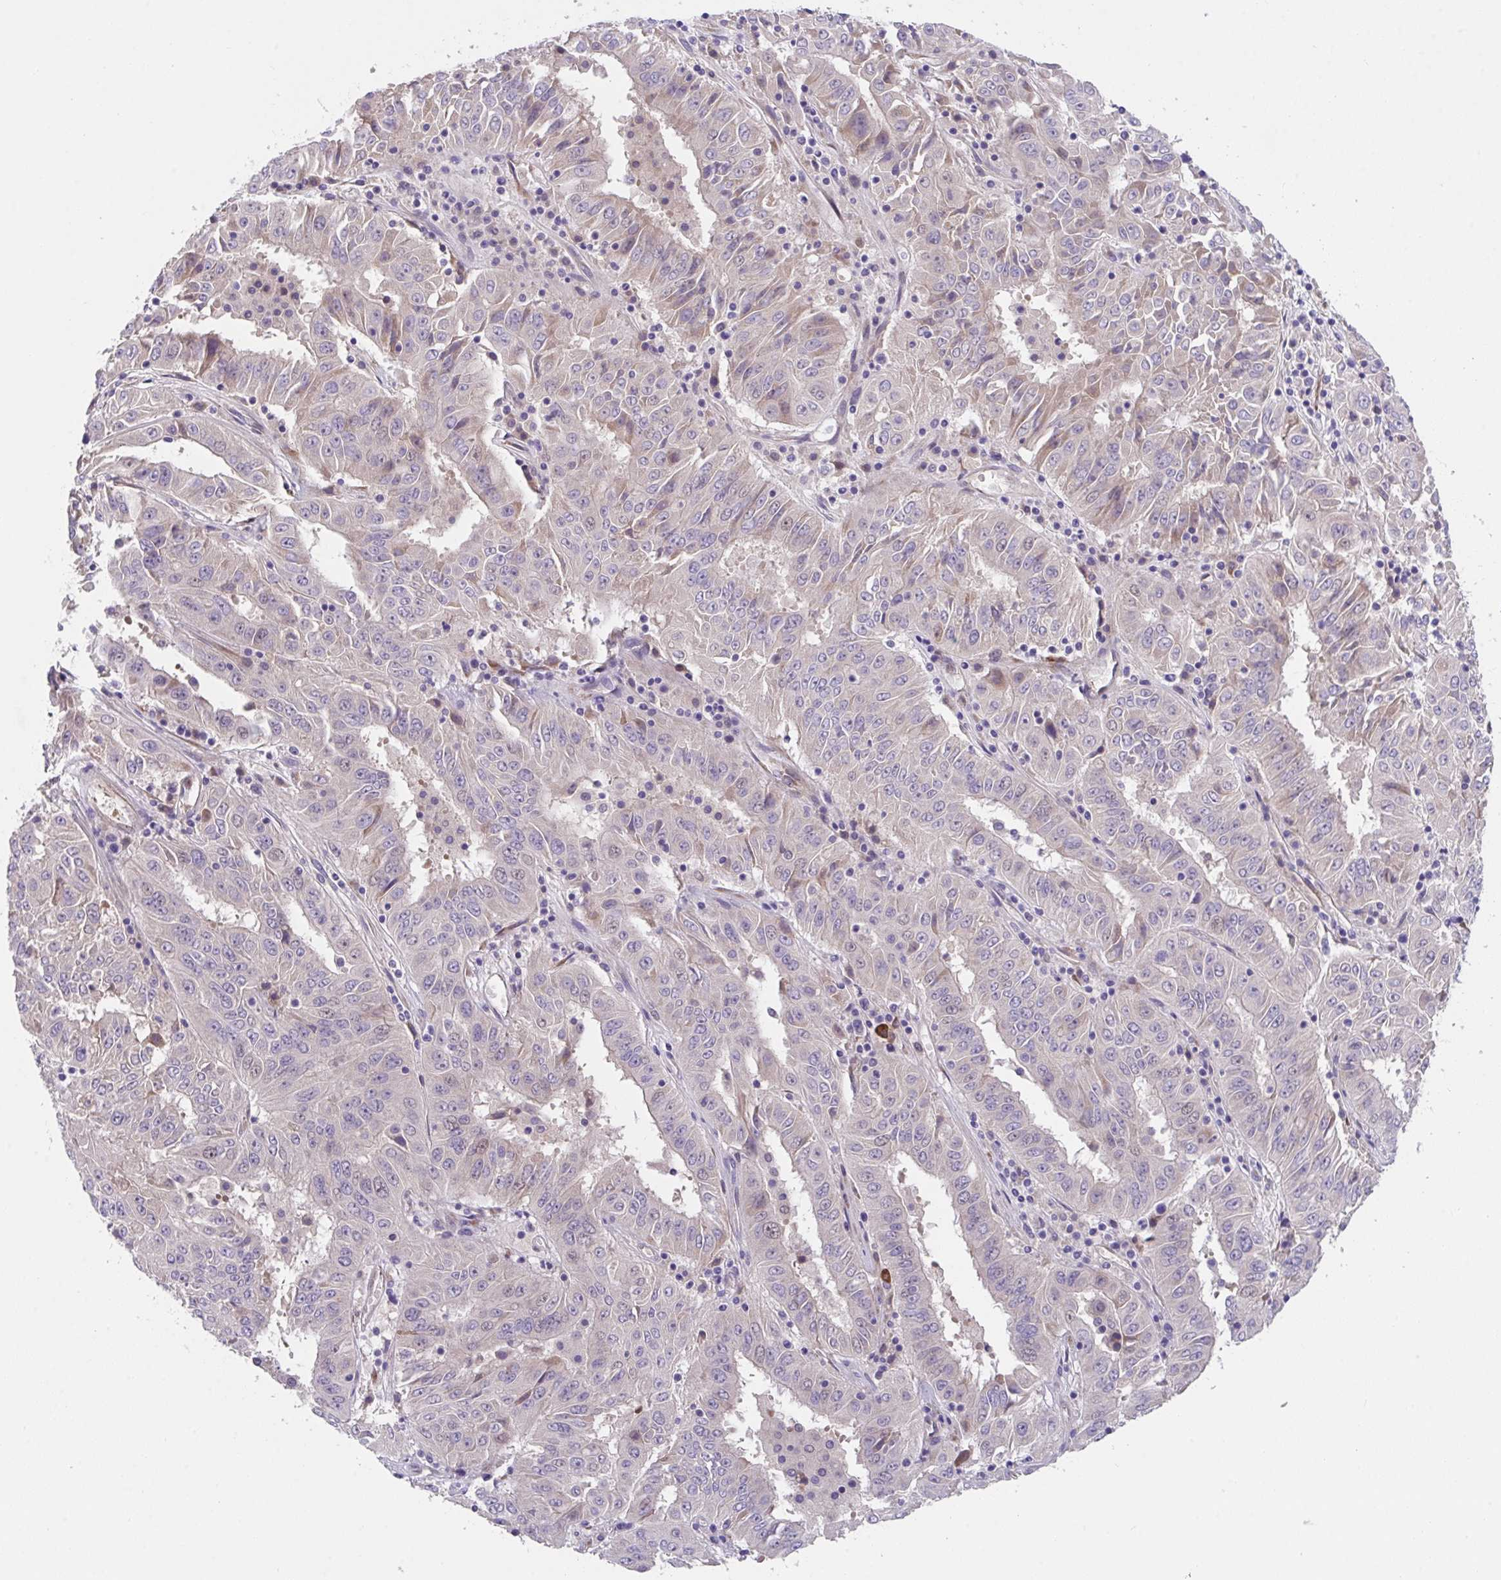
{"staining": {"intensity": "moderate", "quantity": "<25%", "location": "cytoplasmic/membranous"}, "tissue": "pancreatic cancer", "cell_type": "Tumor cells", "image_type": "cancer", "snomed": [{"axis": "morphology", "description": "Adenocarcinoma, NOS"}, {"axis": "topography", "description": "Pancreas"}], "caption": "Protein expression analysis of pancreatic cancer (adenocarcinoma) displays moderate cytoplasmic/membranous expression in approximately <25% of tumor cells. (DAB IHC, brown staining for protein, blue staining for nuclei).", "gene": "SUSD4", "patient": {"sex": "male", "age": 63}}